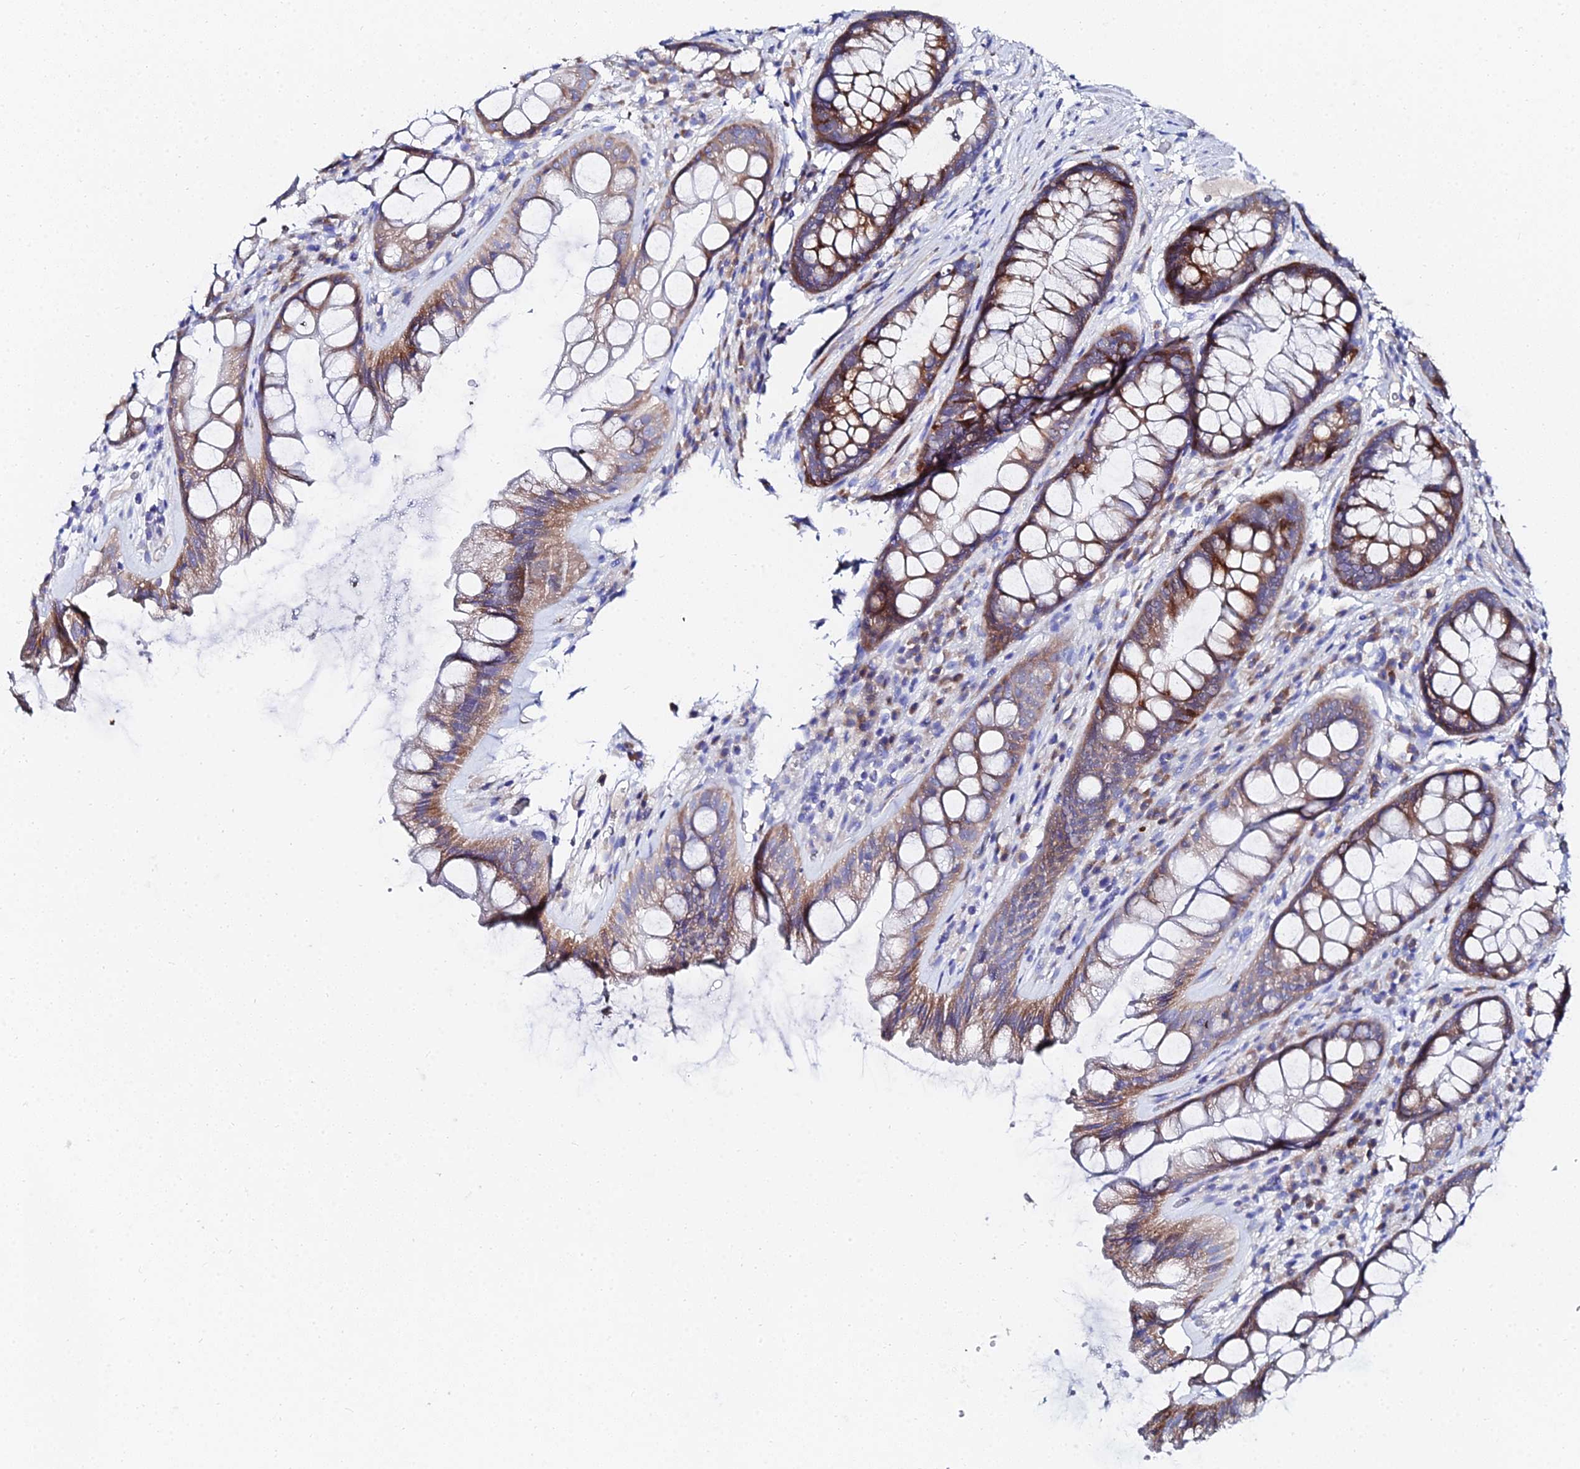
{"staining": {"intensity": "moderate", "quantity": ">75%", "location": "cytoplasmic/membranous"}, "tissue": "rectum", "cell_type": "Glandular cells", "image_type": "normal", "snomed": [{"axis": "morphology", "description": "Normal tissue, NOS"}, {"axis": "topography", "description": "Rectum"}], "caption": "High-magnification brightfield microscopy of normal rectum stained with DAB (brown) and counterstained with hematoxylin (blue). glandular cells exhibit moderate cytoplasmic/membranous expression is appreciated in about>75% of cells.", "gene": "PTTG1", "patient": {"sex": "male", "age": 74}}